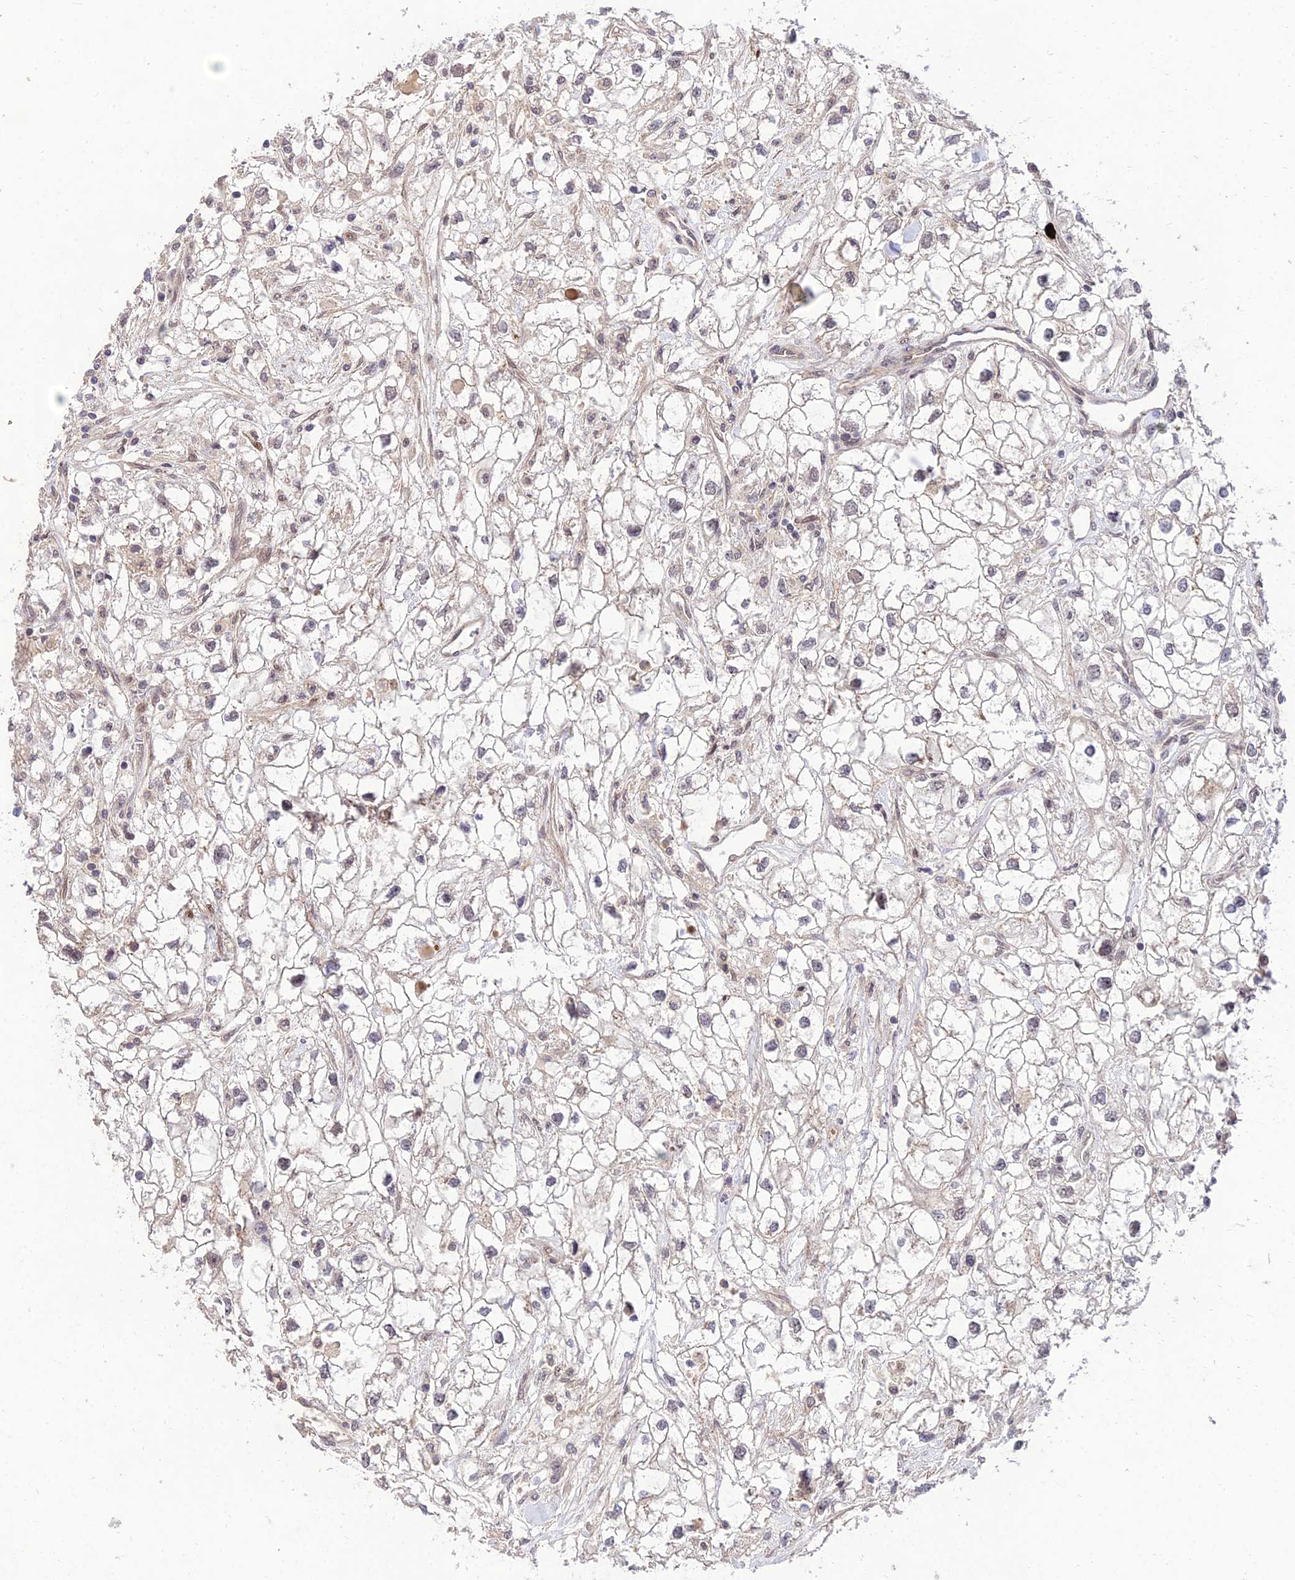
{"staining": {"intensity": "weak", "quantity": "<25%", "location": "nuclear"}, "tissue": "renal cancer", "cell_type": "Tumor cells", "image_type": "cancer", "snomed": [{"axis": "morphology", "description": "Adenocarcinoma, NOS"}, {"axis": "topography", "description": "Kidney"}], "caption": "A micrograph of human renal cancer is negative for staining in tumor cells. (DAB (3,3'-diaminobenzidine) IHC, high magnification).", "gene": "ZNF85", "patient": {"sex": "male", "age": 59}}